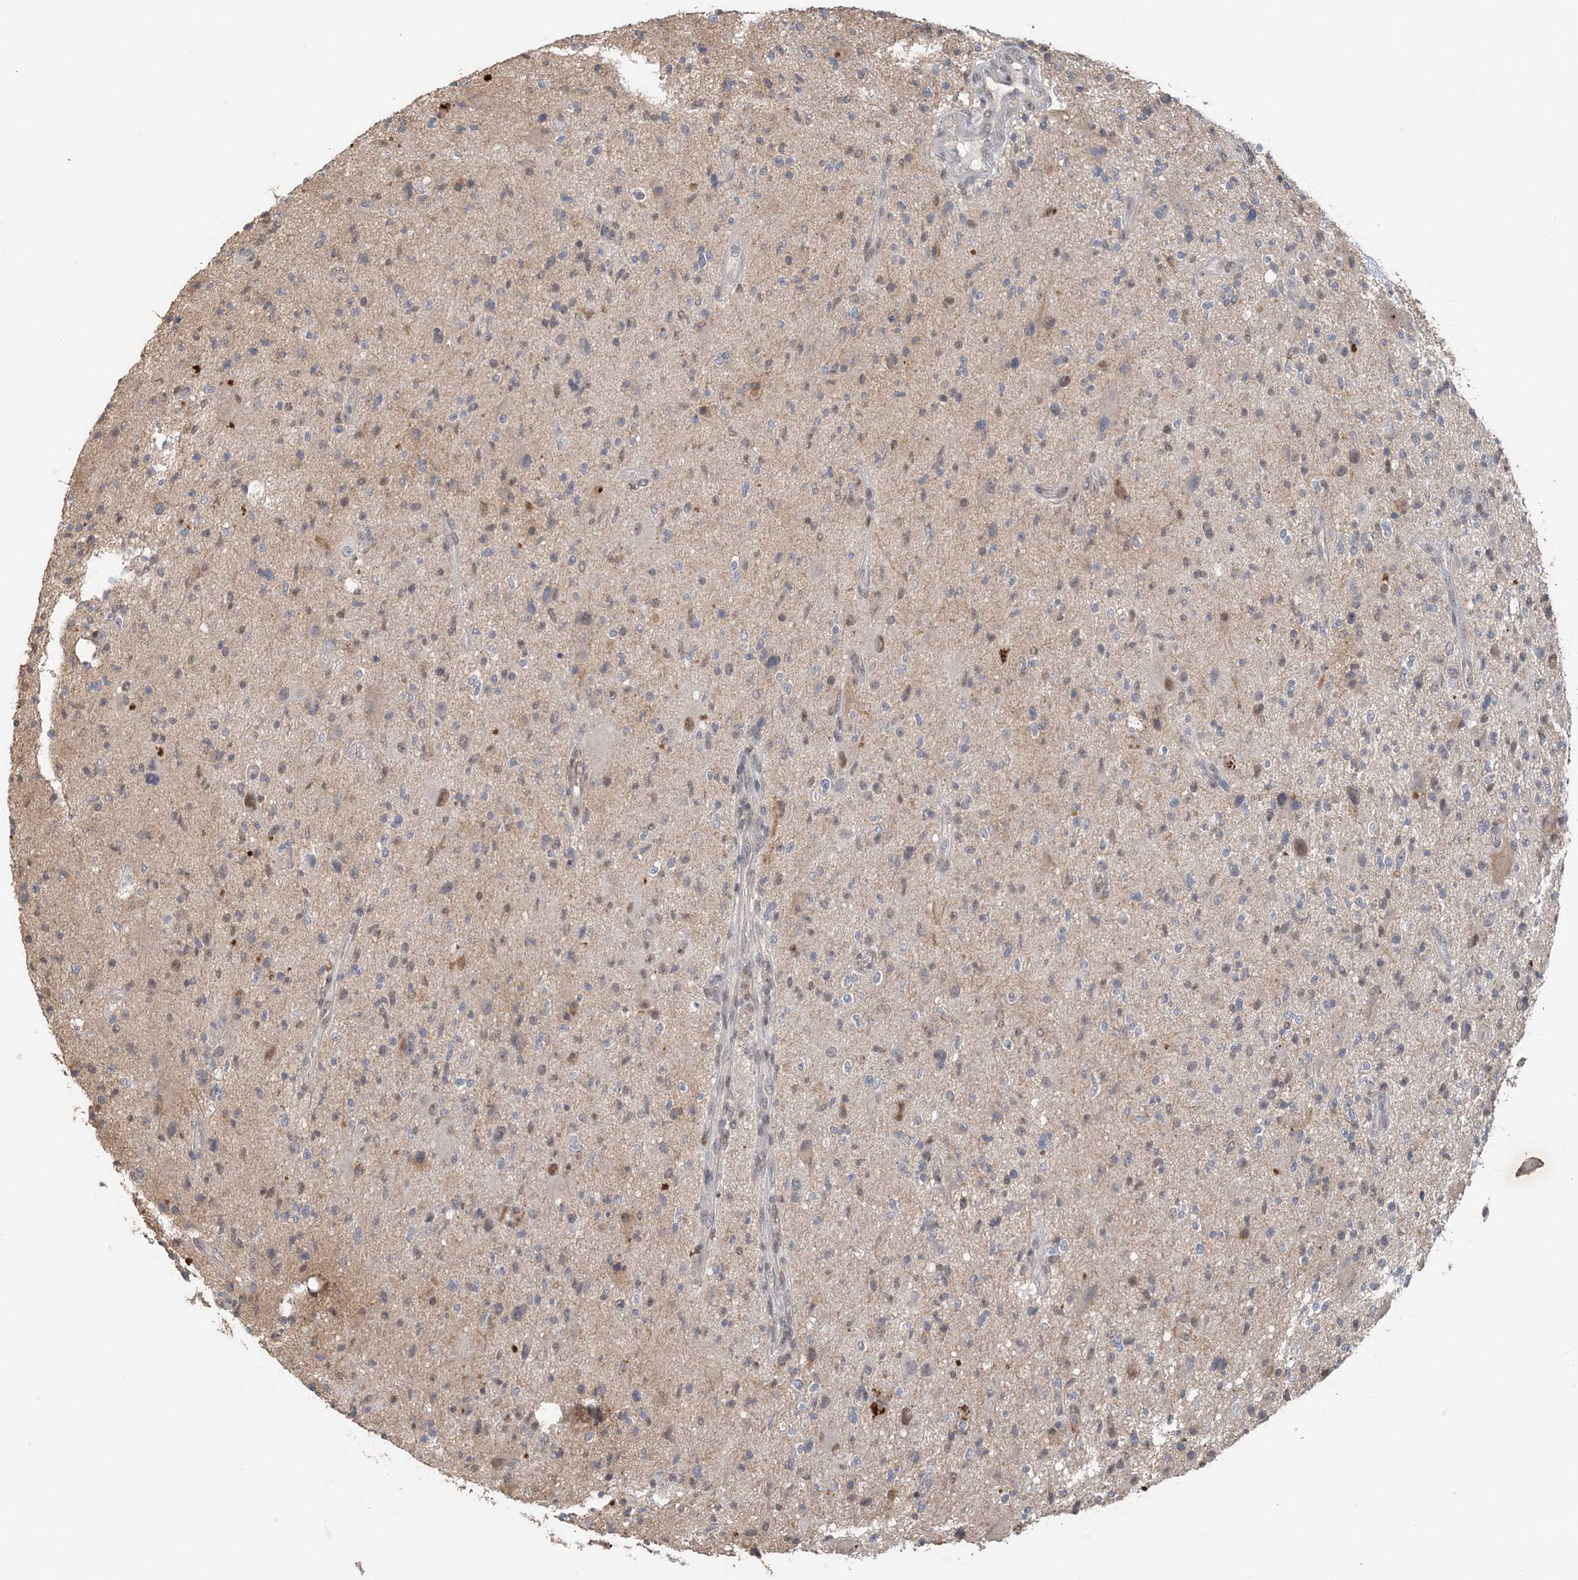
{"staining": {"intensity": "negative", "quantity": "none", "location": "none"}, "tissue": "glioma", "cell_type": "Tumor cells", "image_type": "cancer", "snomed": [{"axis": "morphology", "description": "Glioma, malignant, High grade"}, {"axis": "topography", "description": "Brain"}], "caption": "Tumor cells show no significant positivity in malignant glioma (high-grade).", "gene": "ZBTB7A", "patient": {"sex": "male", "age": 48}}